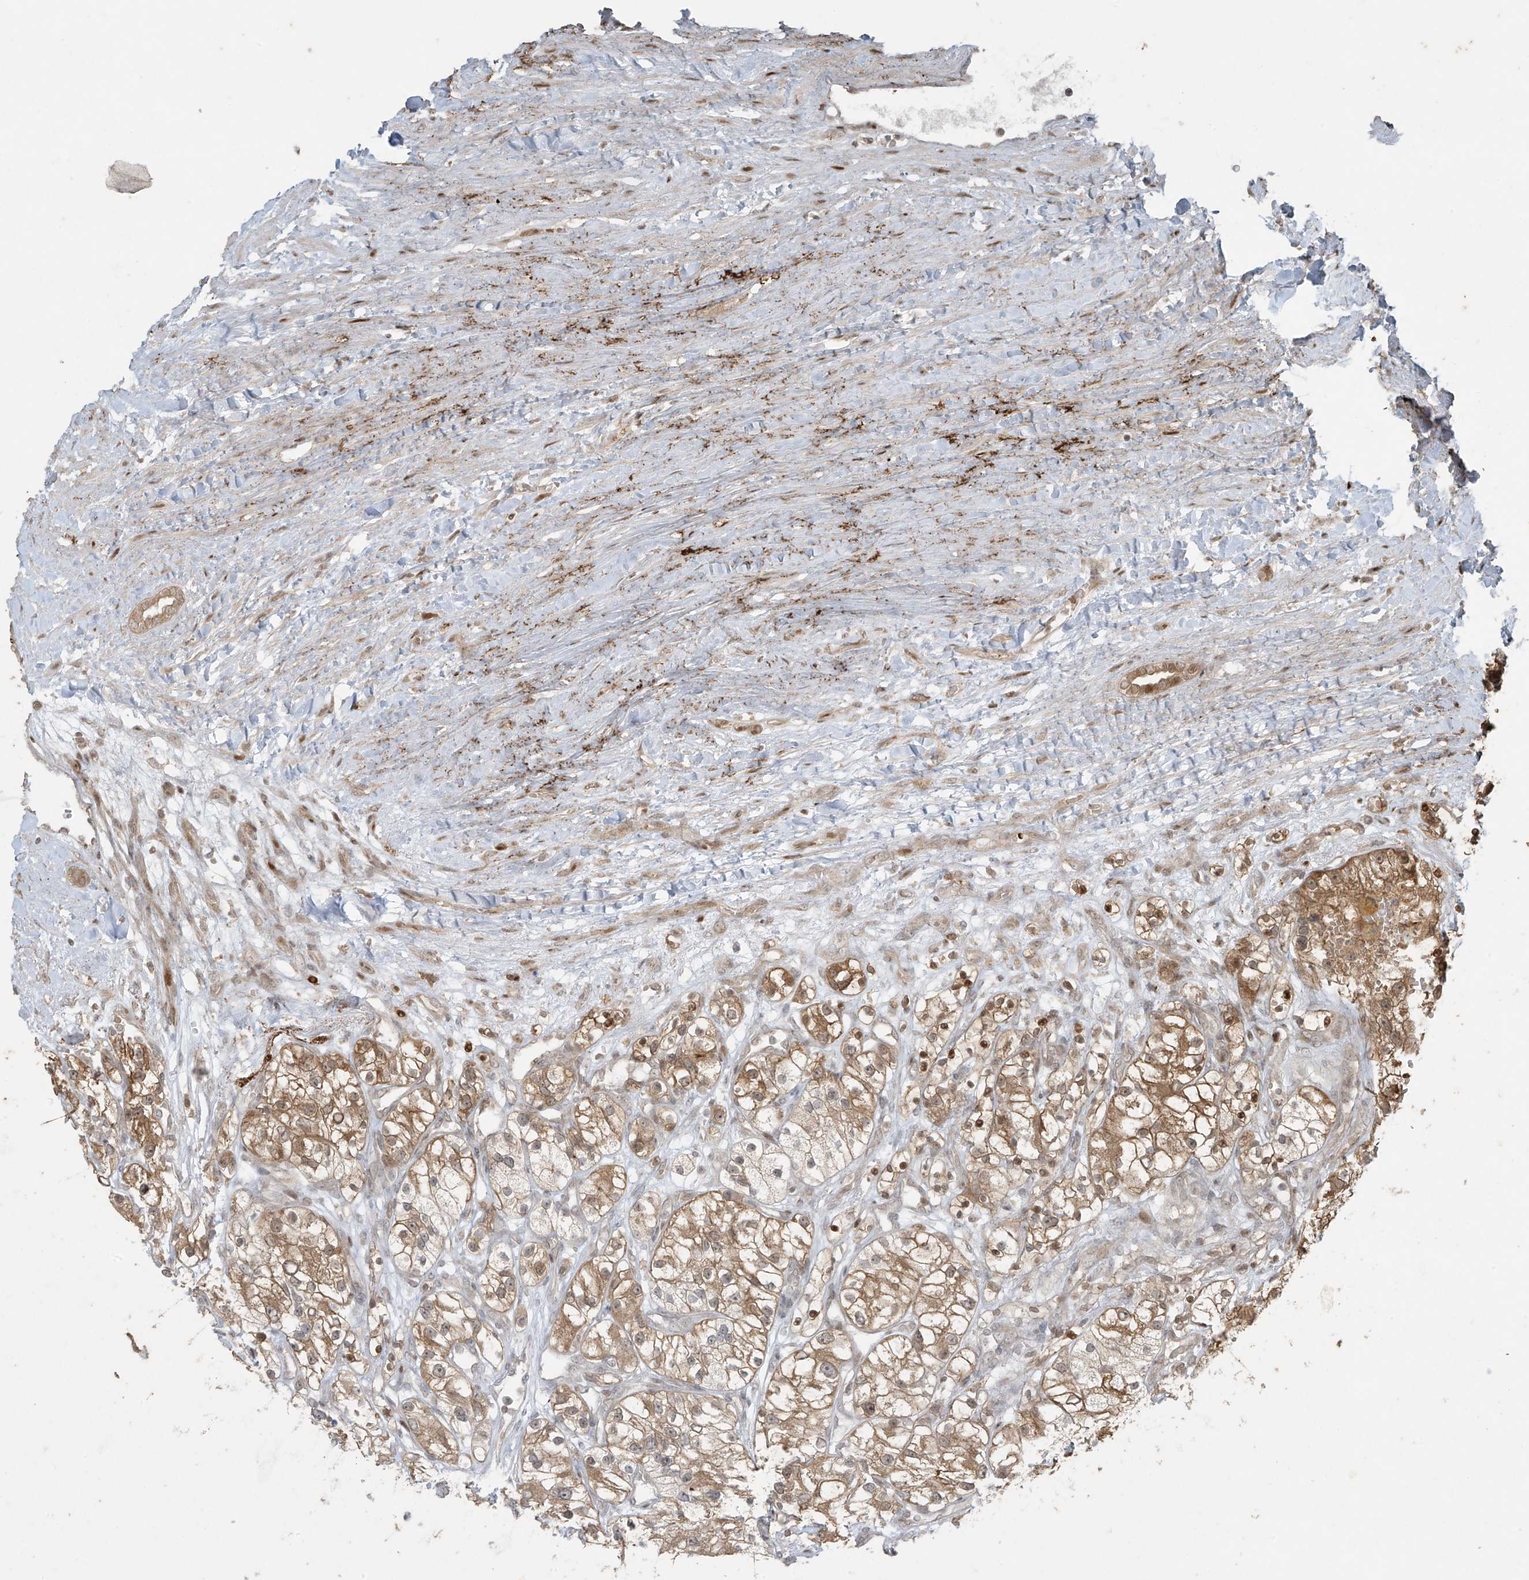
{"staining": {"intensity": "moderate", "quantity": ">75%", "location": "cytoplasmic/membranous,nuclear"}, "tissue": "renal cancer", "cell_type": "Tumor cells", "image_type": "cancer", "snomed": [{"axis": "morphology", "description": "Adenocarcinoma, NOS"}, {"axis": "topography", "description": "Kidney"}], "caption": "Immunohistochemistry (IHC) of renal cancer (adenocarcinoma) shows medium levels of moderate cytoplasmic/membranous and nuclear staining in about >75% of tumor cells.", "gene": "TTC22", "patient": {"sex": "female", "age": 57}}